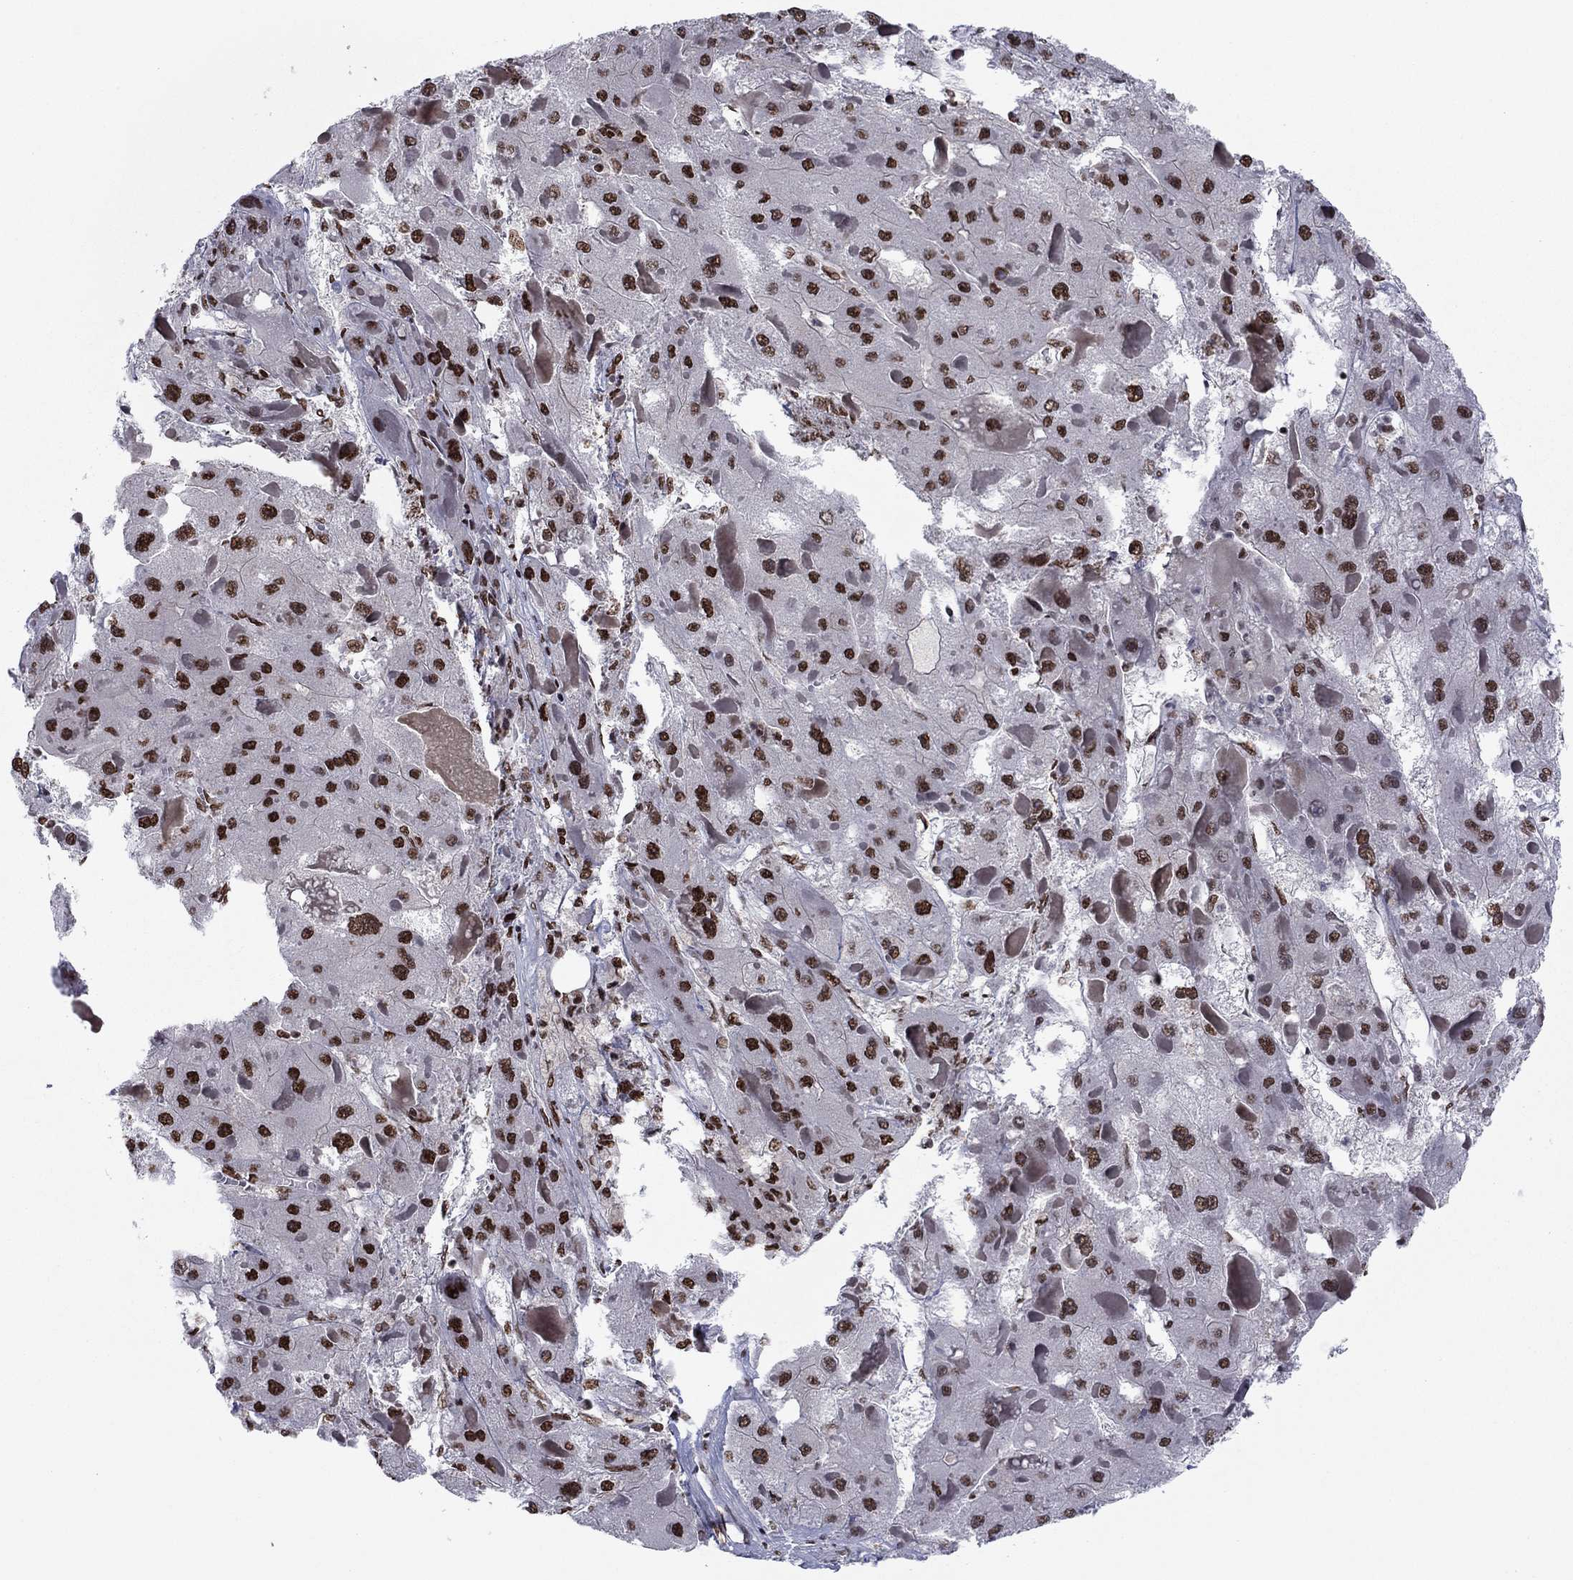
{"staining": {"intensity": "strong", "quantity": ">75%", "location": "nuclear"}, "tissue": "liver cancer", "cell_type": "Tumor cells", "image_type": "cancer", "snomed": [{"axis": "morphology", "description": "Carcinoma, Hepatocellular, NOS"}, {"axis": "topography", "description": "Liver"}], "caption": "Brown immunohistochemical staining in human hepatocellular carcinoma (liver) displays strong nuclear expression in about >75% of tumor cells.", "gene": "USP54", "patient": {"sex": "female", "age": 73}}